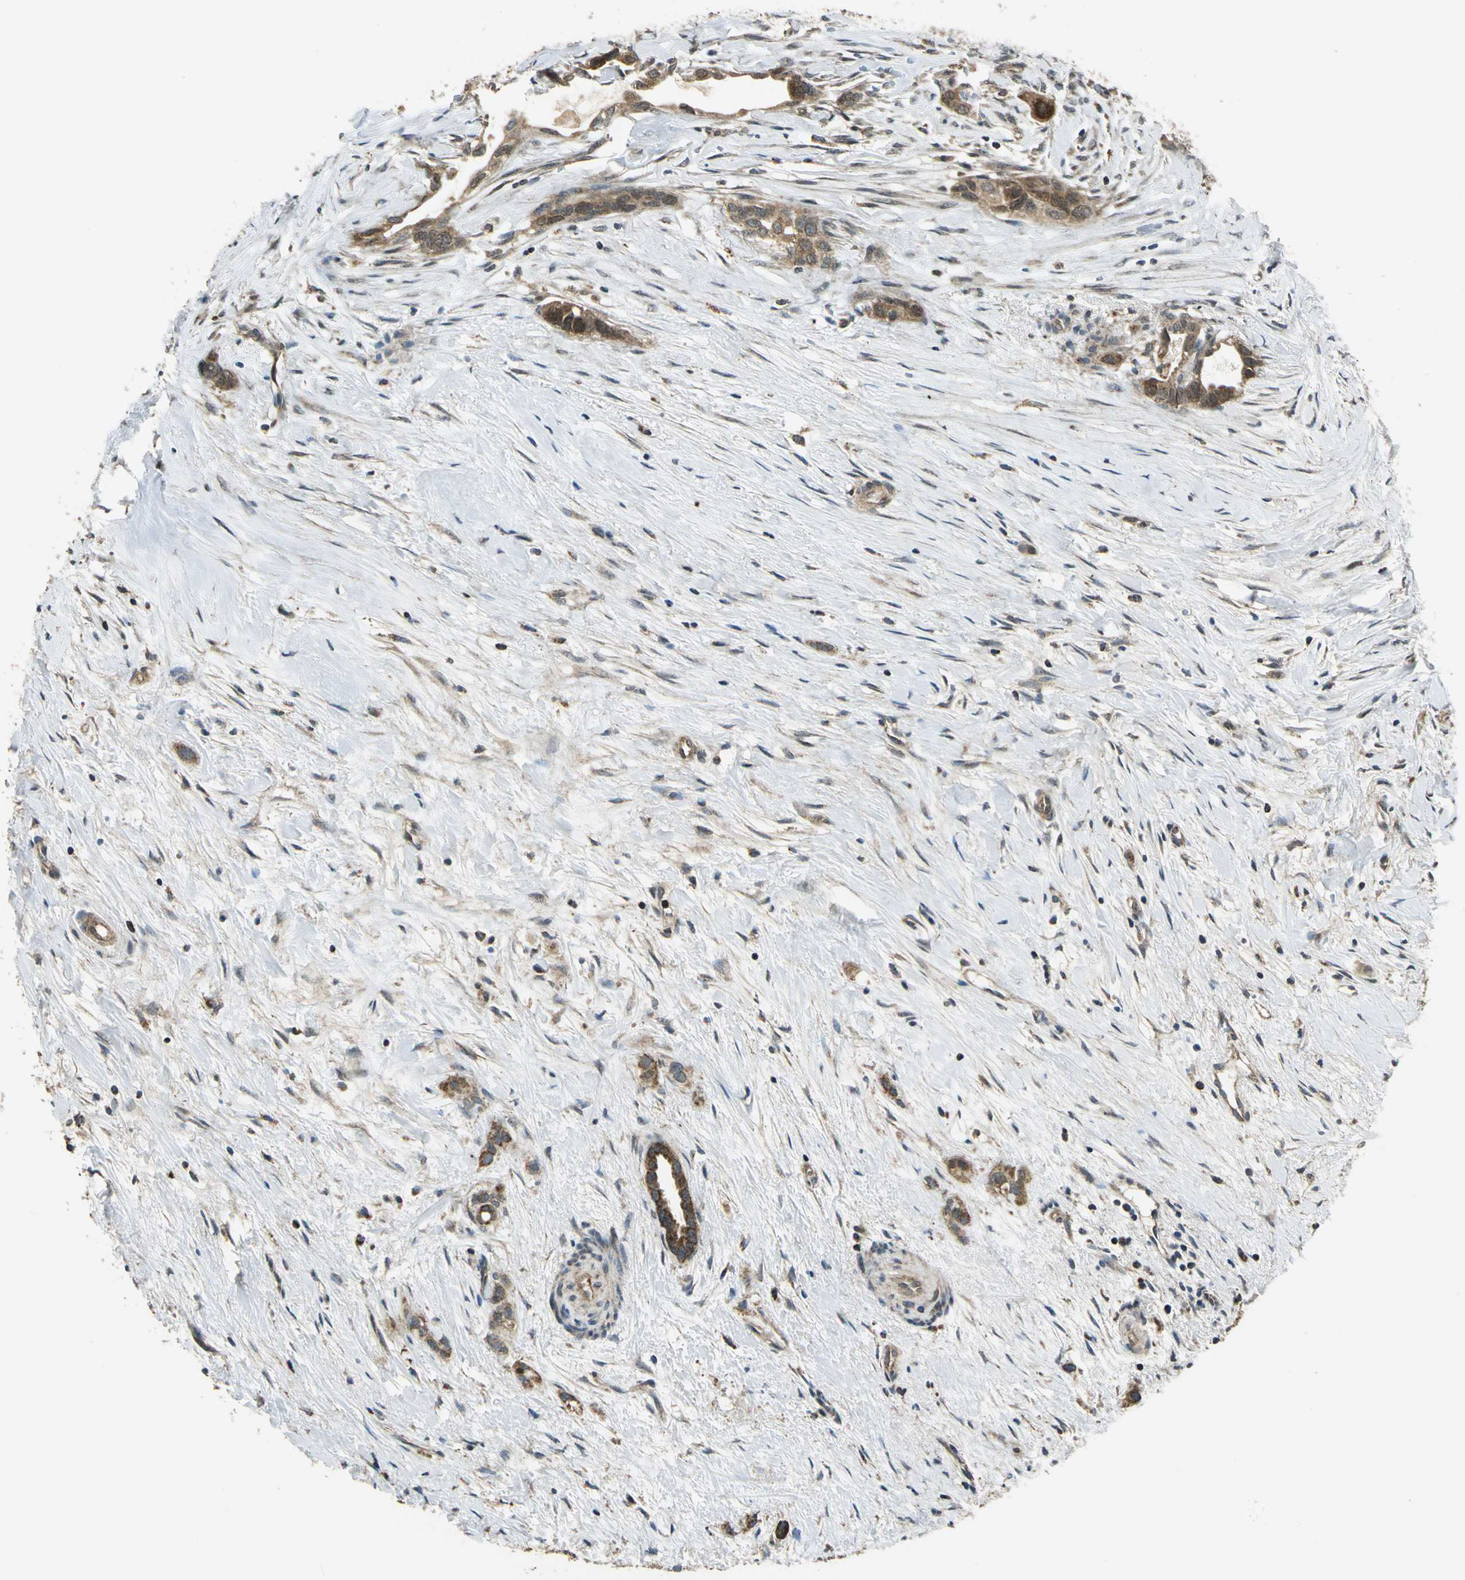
{"staining": {"intensity": "moderate", "quantity": ">75%", "location": "cytoplasmic/membranous,nuclear"}, "tissue": "liver cancer", "cell_type": "Tumor cells", "image_type": "cancer", "snomed": [{"axis": "morphology", "description": "Cholangiocarcinoma"}, {"axis": "topography", "description": "Liver"}], "caption": "Liver cholangiocarcinoma was stained to show a protein in brown. There is medium levels of moderate cytoplasmic/membranous and nuclear staining in about >75% of tumor cells.", "gene": "NUDT2", "patient": {"sex": "female", "age": 65}}